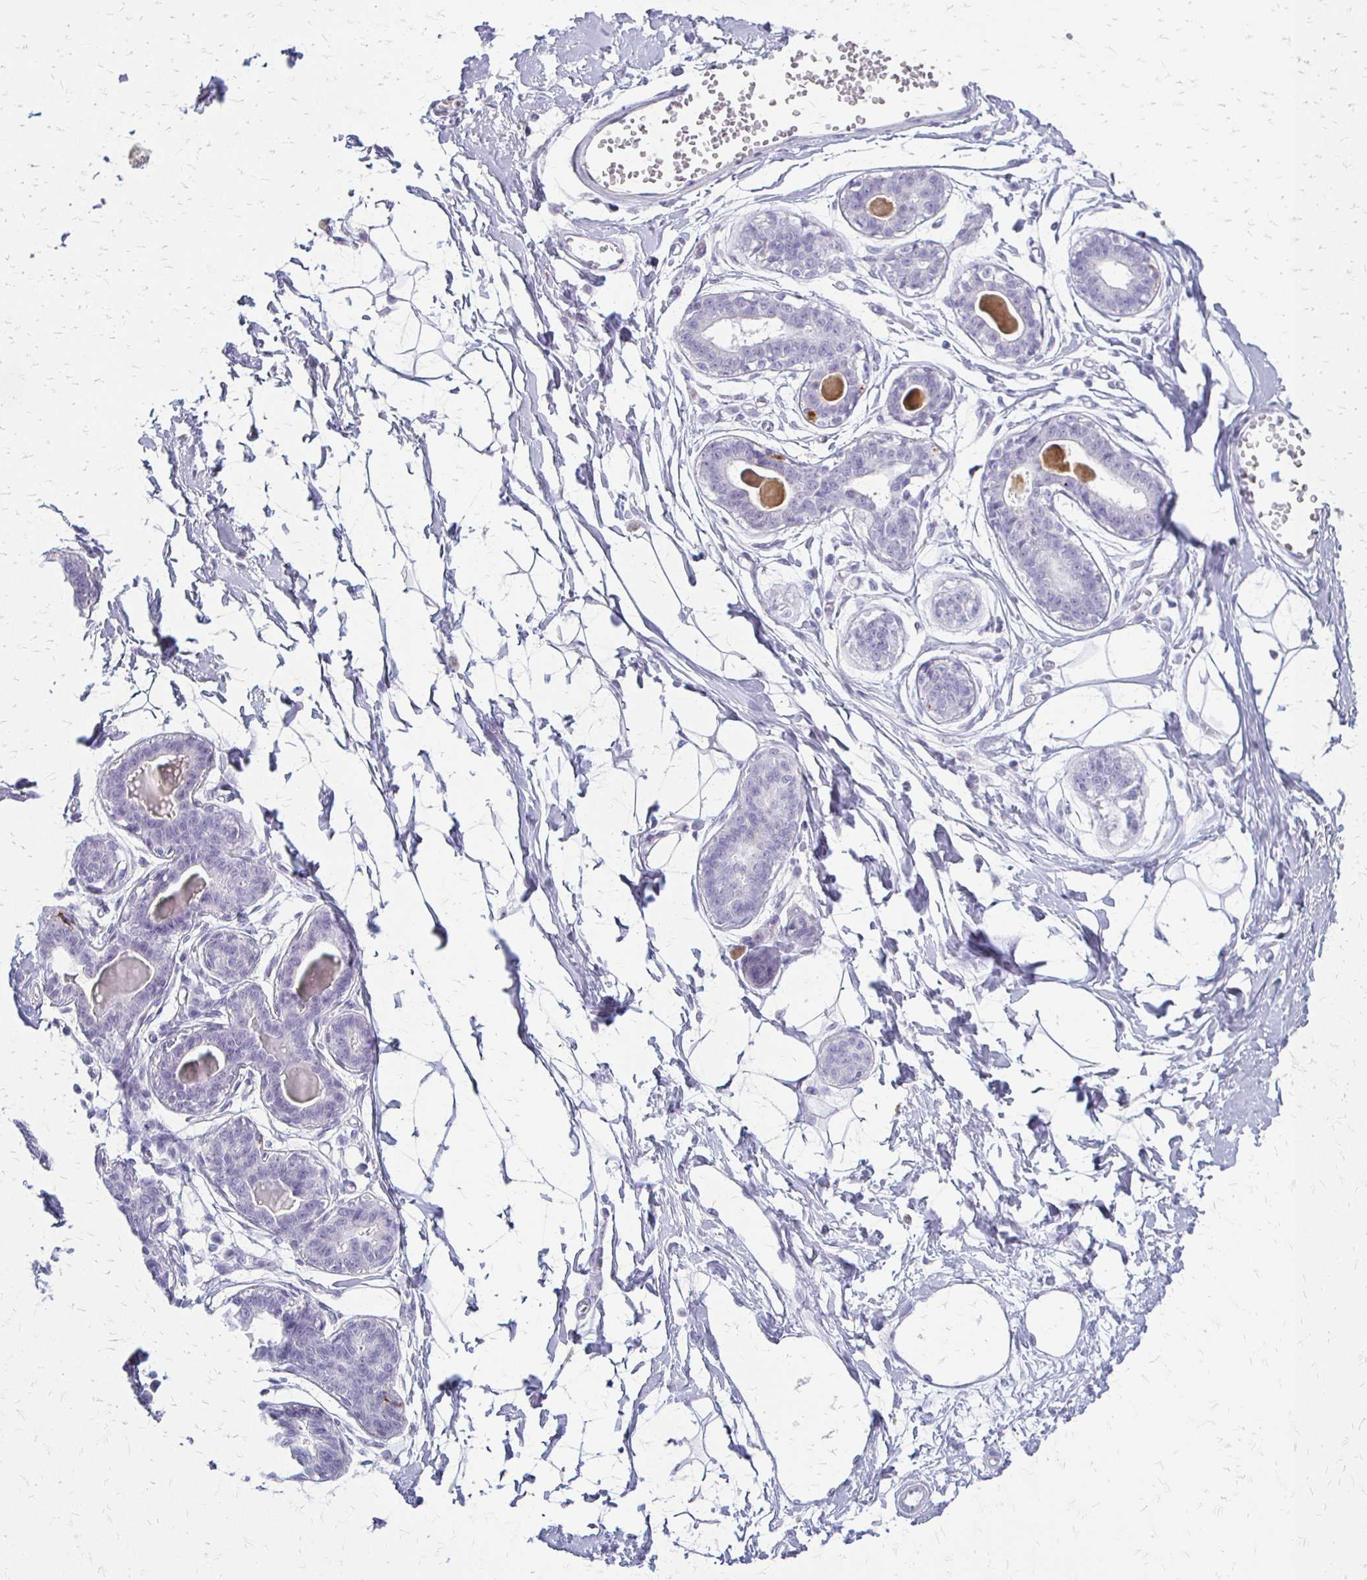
{"staining": {"intensity": "negative", "quantity": "none", "location": "none"}, "tissue": "breast", "cell_type": "Adipocytes", "image_type": "normal", "snomed": [{"axis": "morphology", "description": "Normal tissue, NOS"}, {"axis": "topography", "description": "Breast"}], "caption": "Adipocytes show no significant expression in normal breast.", "gene": "ACP5", "patient": {"sex": "female", "age": 45}}